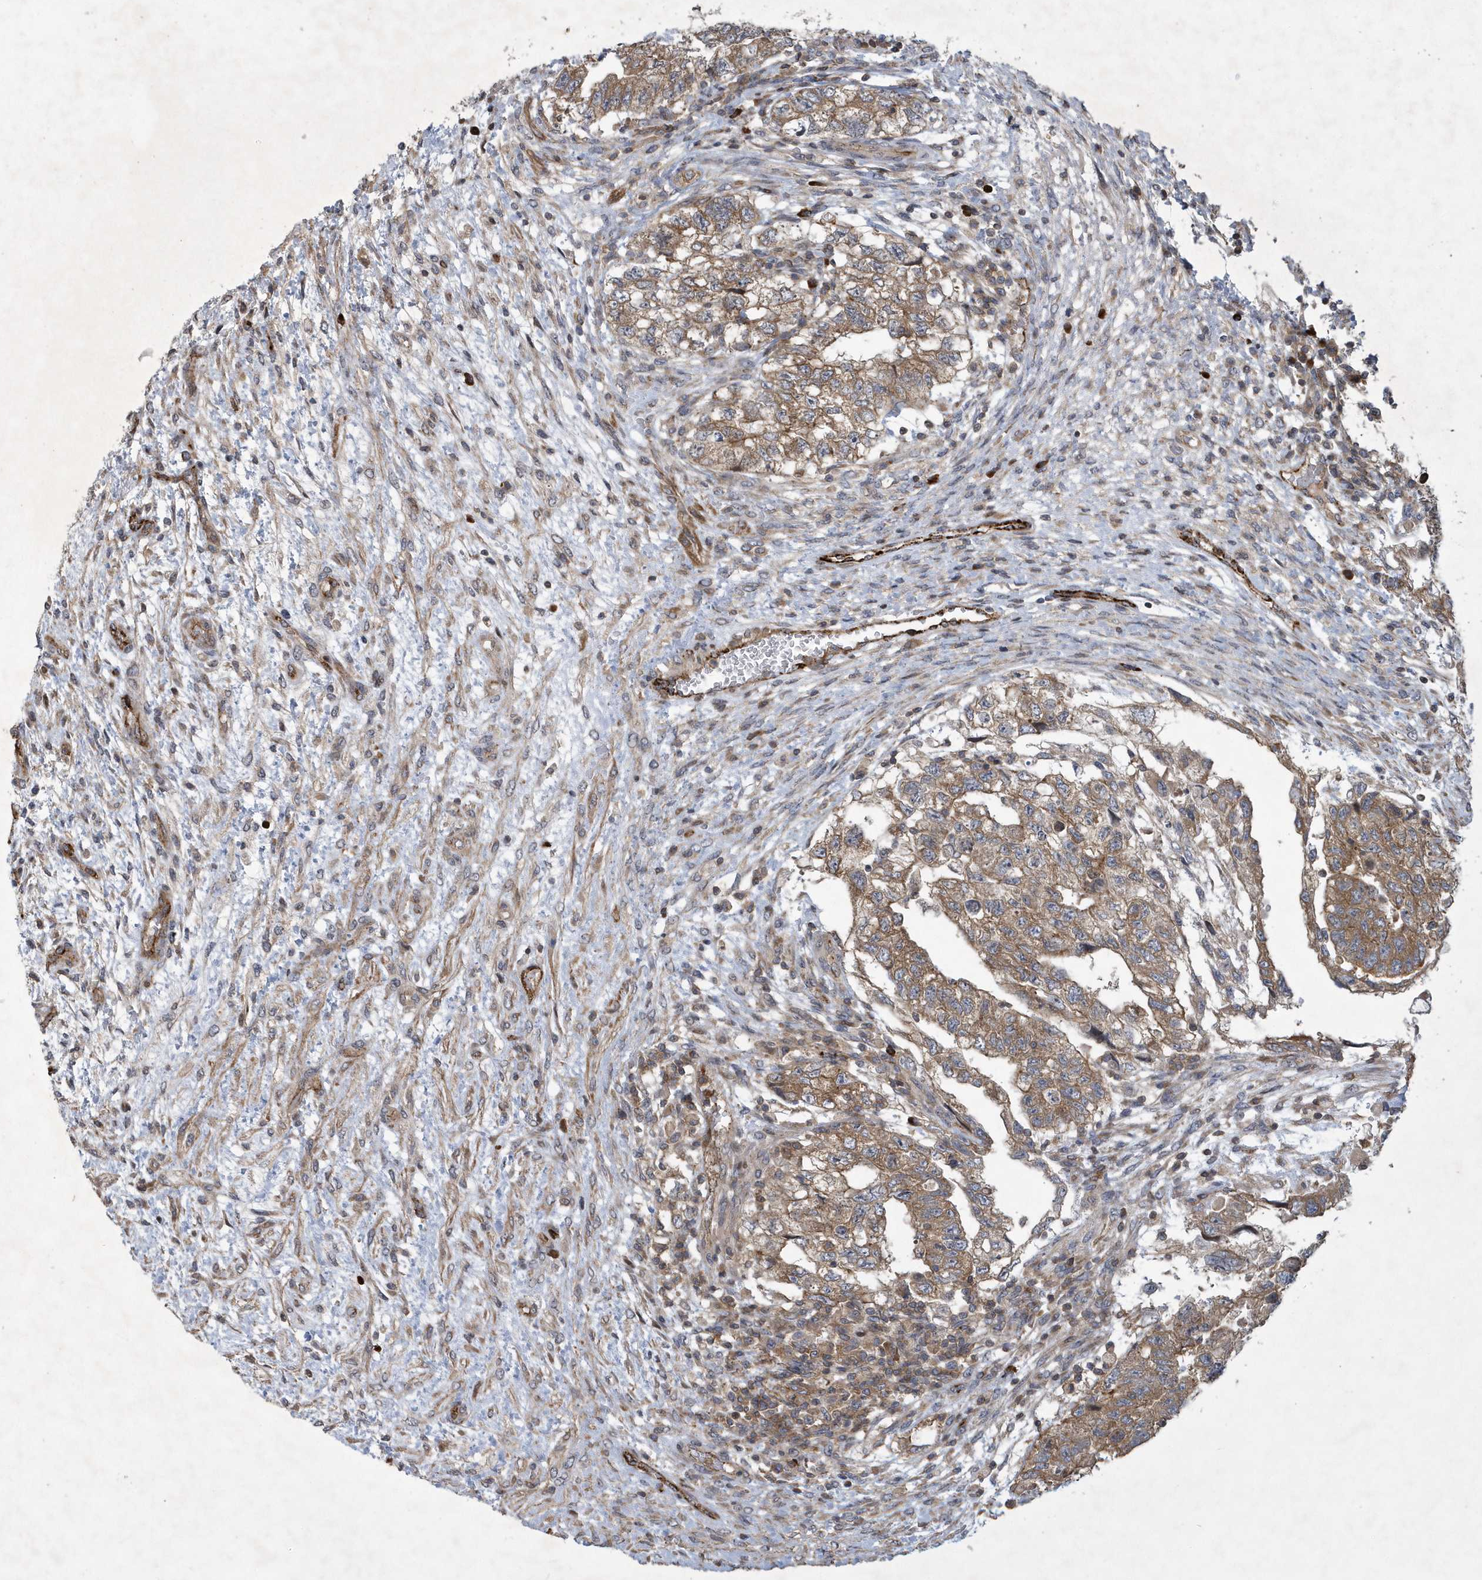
{"staining": {"intensity": "moderate", "quantity": ">75%", "location": "cytoplasmic/membranous"}, "tissue": "testis cancer", "cell_type": "Tumor cells", "image_type": "cancer", "snomed": [{"axis": "morphology", "description": "Carcinoma, Embryonal, NOS"}, {"axis": "topography", "description": "Testis"}], "caption": "Immunohistochemical staining of testis embryonal carcinoma displays medium levels of moderate cytoplasmic/membranous positivity in approximately >75% of tumor cells.", "gene": "N4BP2", "patient": {"sex": "male", "age": 36}}